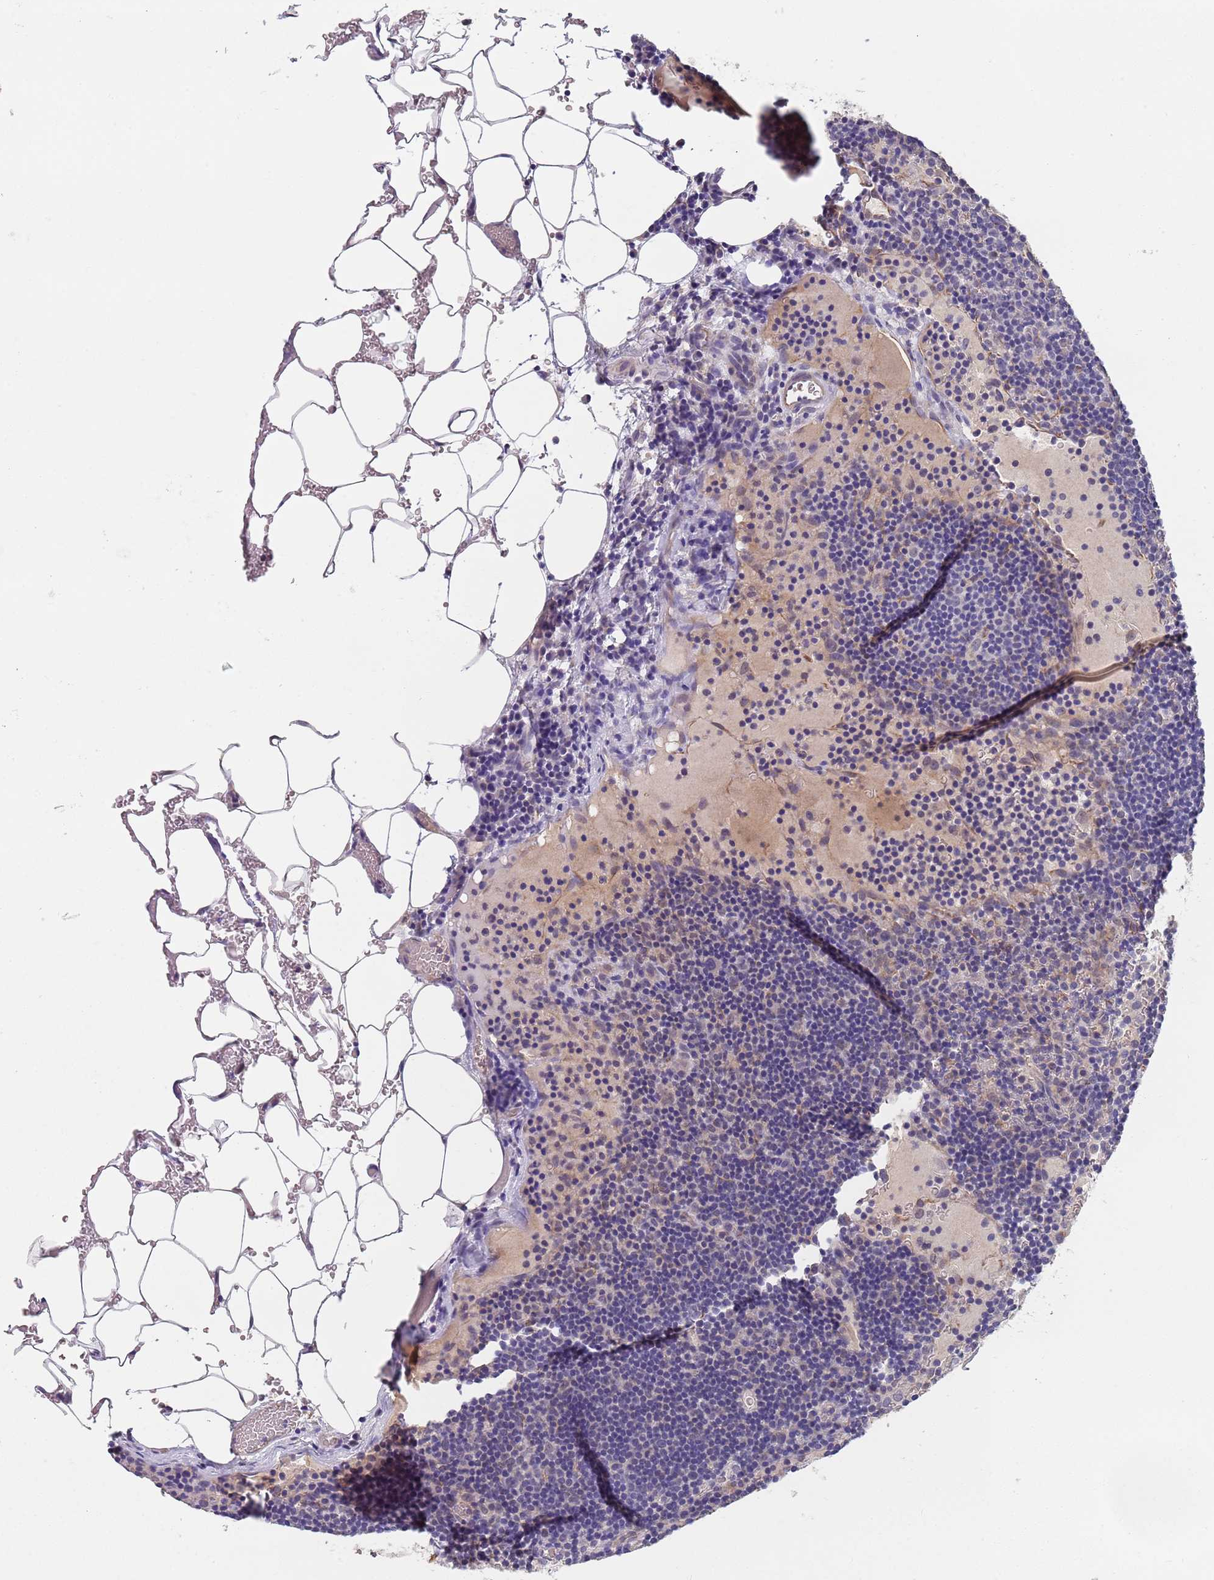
{"staining": {"intensity": "negative", "quantity": "none", "location": "none"}, "tissue": "lymph node", "cell_type": "Germinal center cells", "image_type": "normal", "snomed": [{"axis": "morphology", "description": "Normal tissue, NOS"}, {"axis": "topography", "description": "Lymph node"}], "caption": "Immunohistochemical staining of normal human lymph node exhibits no significant expression in germinal center cells. The staining was performed using DAB (3,3'-diaminobenzidine) to visualize the protein expression in brown, while the nuclei were stained in blue with hematoxylin (Magnification: 20x).", "gene": "B4GALT4", "patient": {"sex": "male", "age": 53}}